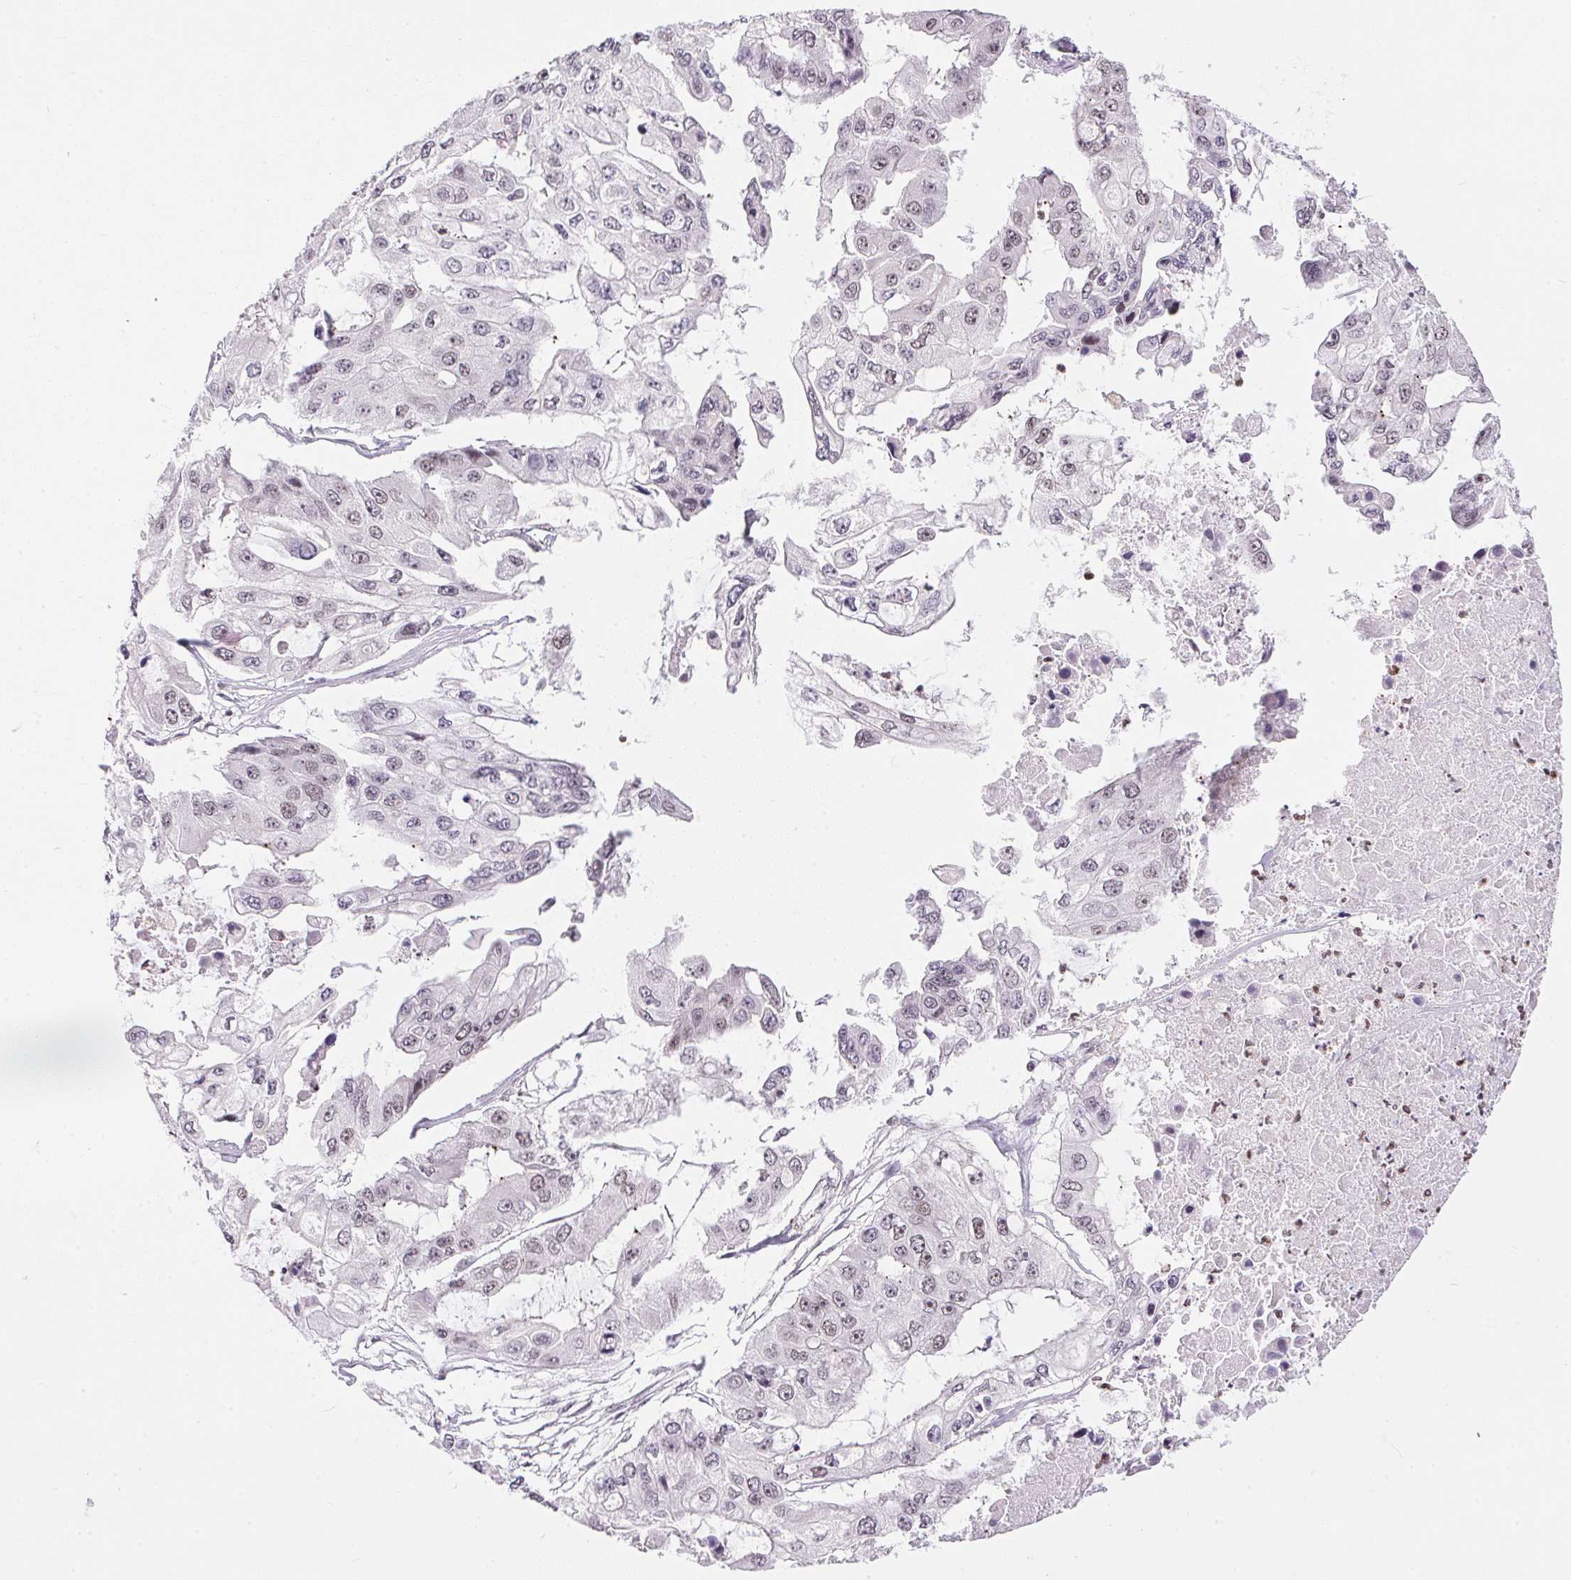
{"staining": {"intensity": "moderate", "quantity": "25%-75%", "location": "nuclear"}, "tissue": "ovarian cancer", "cell_type": "Tumor cells", "image_type": "cancer", "snomed": [{"axis": "morphology", "description": "Cystadenocarcinoma, serous, NOS"}, {"axis": "topography", "description": "Ovary"}], "caption": "Immunohistochemistry (IHC) (DAB (3,3'-diaminobenzidine)) staining of human serous cystadenocarcinoma (ovarian) demonstrates moderate nuclear protein expression in approximately 25%-75% of tumor cells.", "gene": "NFE2L1", "patient": {"sex": "female", "age": 56}}